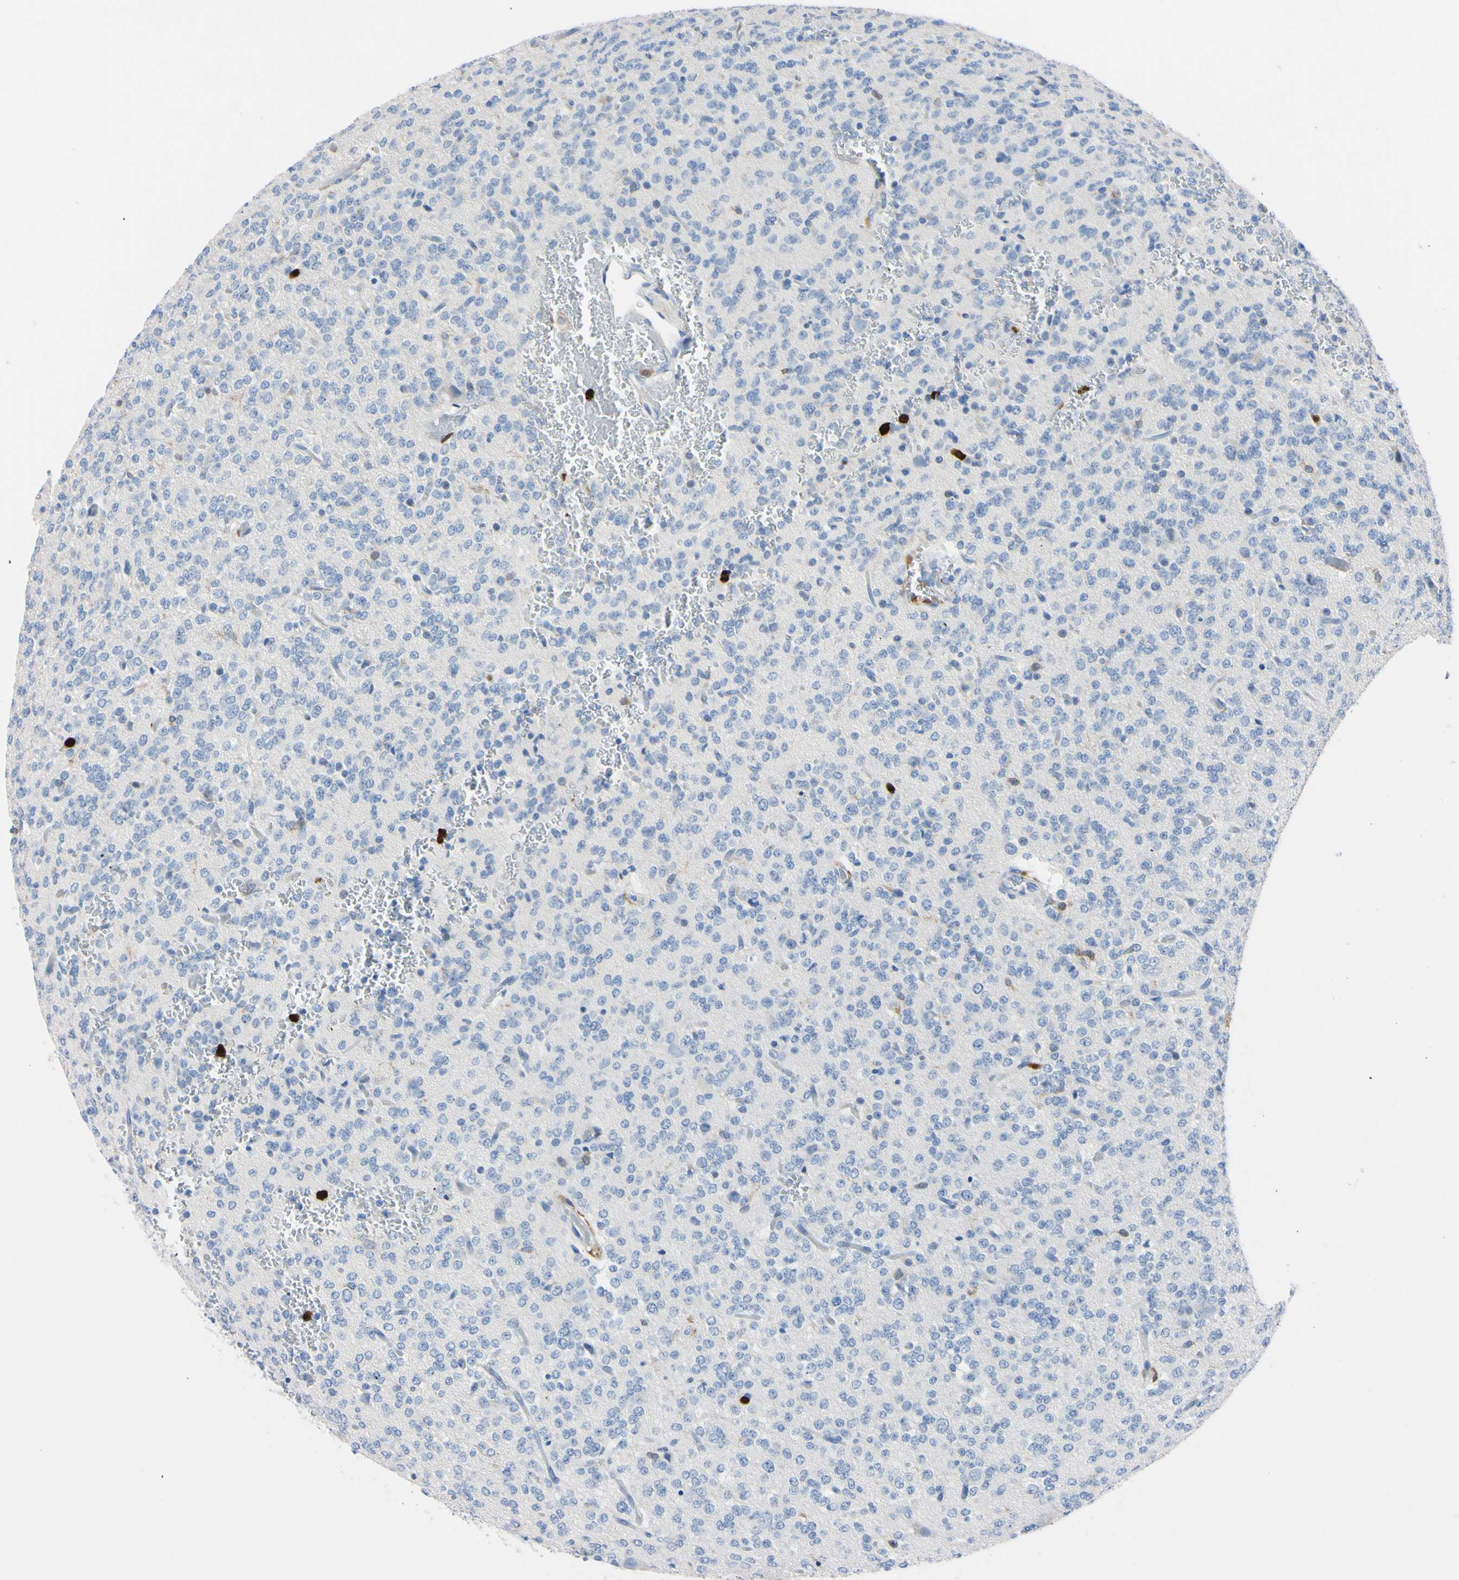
{"staining": {"intensity": "negative", "quantity": "none", "location": "none"}, "tissue": "glioma", "cell_type": "Tumor cells", "image_type": "cancer", "snomed": [{"axis": "morphology", "description": "Glioma, malignant, Low grade"}, {"axis": "topography", "description": "Brain"}], "caption": "Low-grade glioma (malignant) stained for a protein using immunohistochemistry (IHC) displays no expression tumor cells.", "gene": "NCF4", "patient": {"sex": "male", "age": 38}}